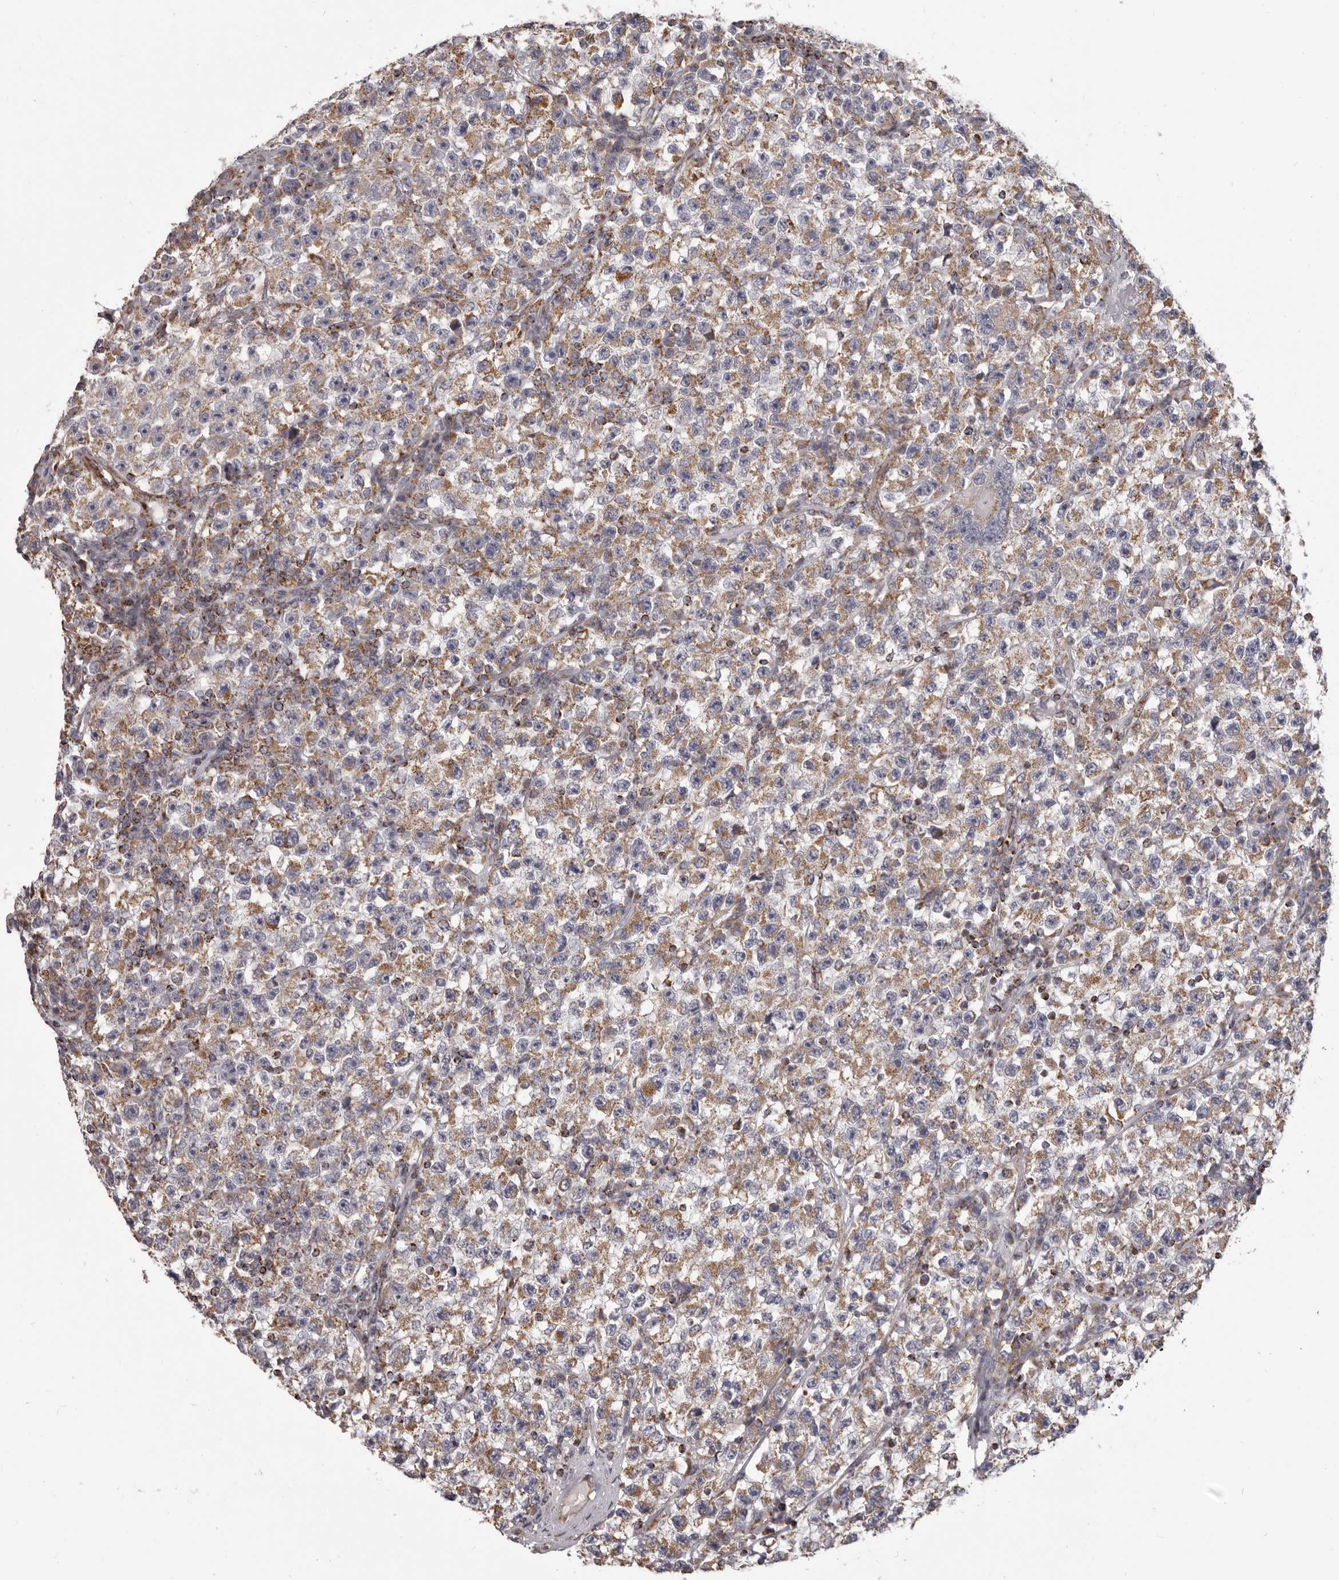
{"staining": {"intensity": "weak", "quantity": "25%-75%", "location": "cytoplasmic/membranous"}, "tissue": "testis cancer", "cell_type": "Tumor cells", "image_type": "cancer", "snomed": [{"axis": "morphology", "description": "Seminoma, NOS"}, {"axis": "topography", "description": "Testis"}], "caption": "Brown immunohistochemical staining in human testis seminoma reveals weak cytoplasmic/membranous positivity in approximately 25%-75% of tumor cells.", "gene": "CHRM2", "patient": {"sex": "male", "age": 22}}